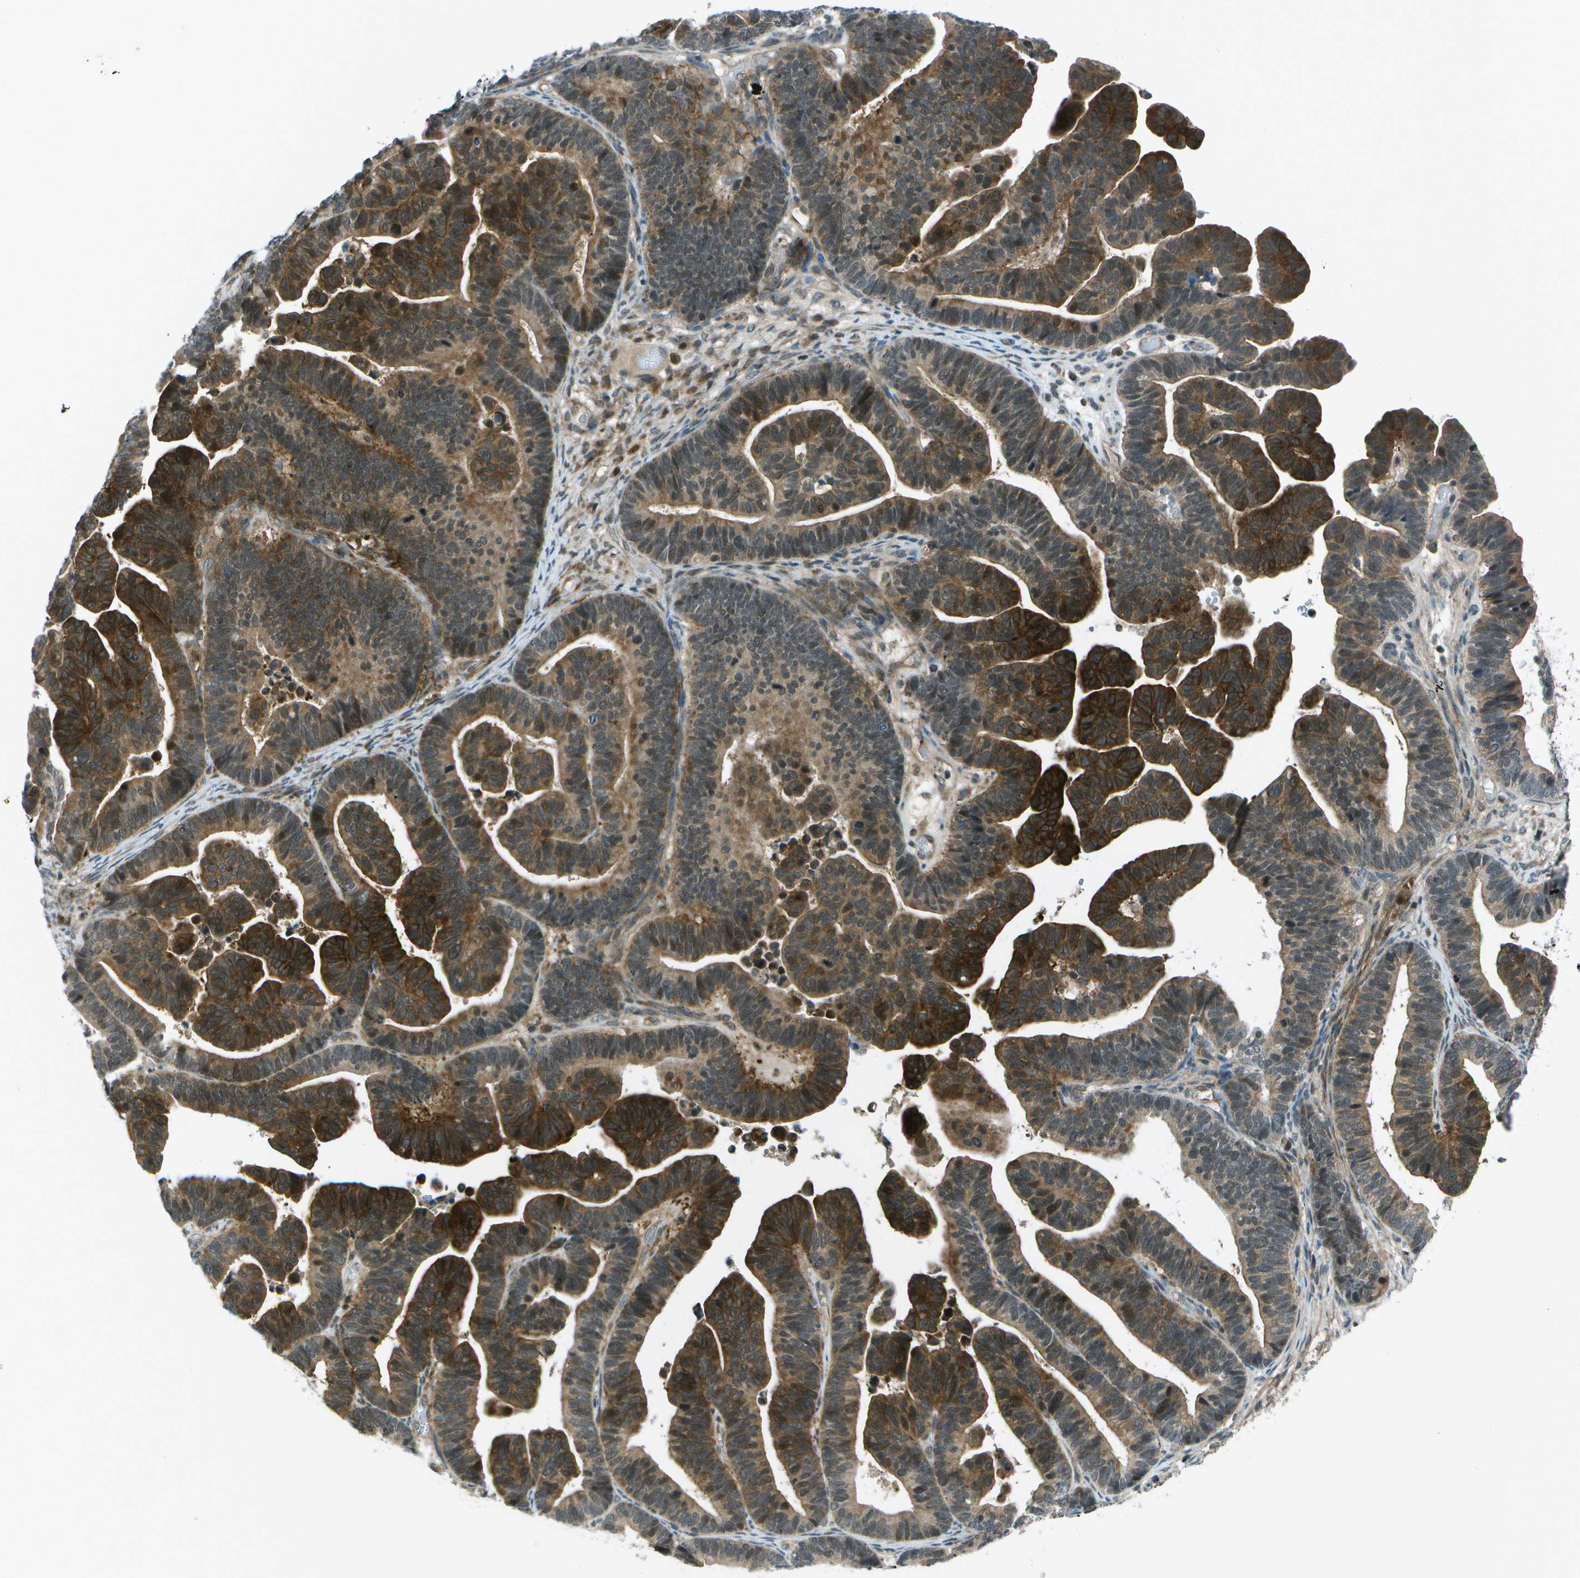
{"staining": {"intensity": "strong", "quantity": ">75%", "location": "cytoplasmic/membranous"}, "tissue": "ovarian cancer", "cell_type": "Tumor cells", "image_type": "cancer", "snomed": [{"axis": "morphology", "description": "Cystadenocarcinoma, serous, NOS"}, {"axis": "topography", "description": "Ovary"}], "caption": "Immunohistochemical staining of ovarian cancer reveals high levels of strong cytoplasmic/membranous protein expression in approximately >75% of tumor cells.", "gene": "TMEM19", "patient": {"sex": "female", "age": 56}}